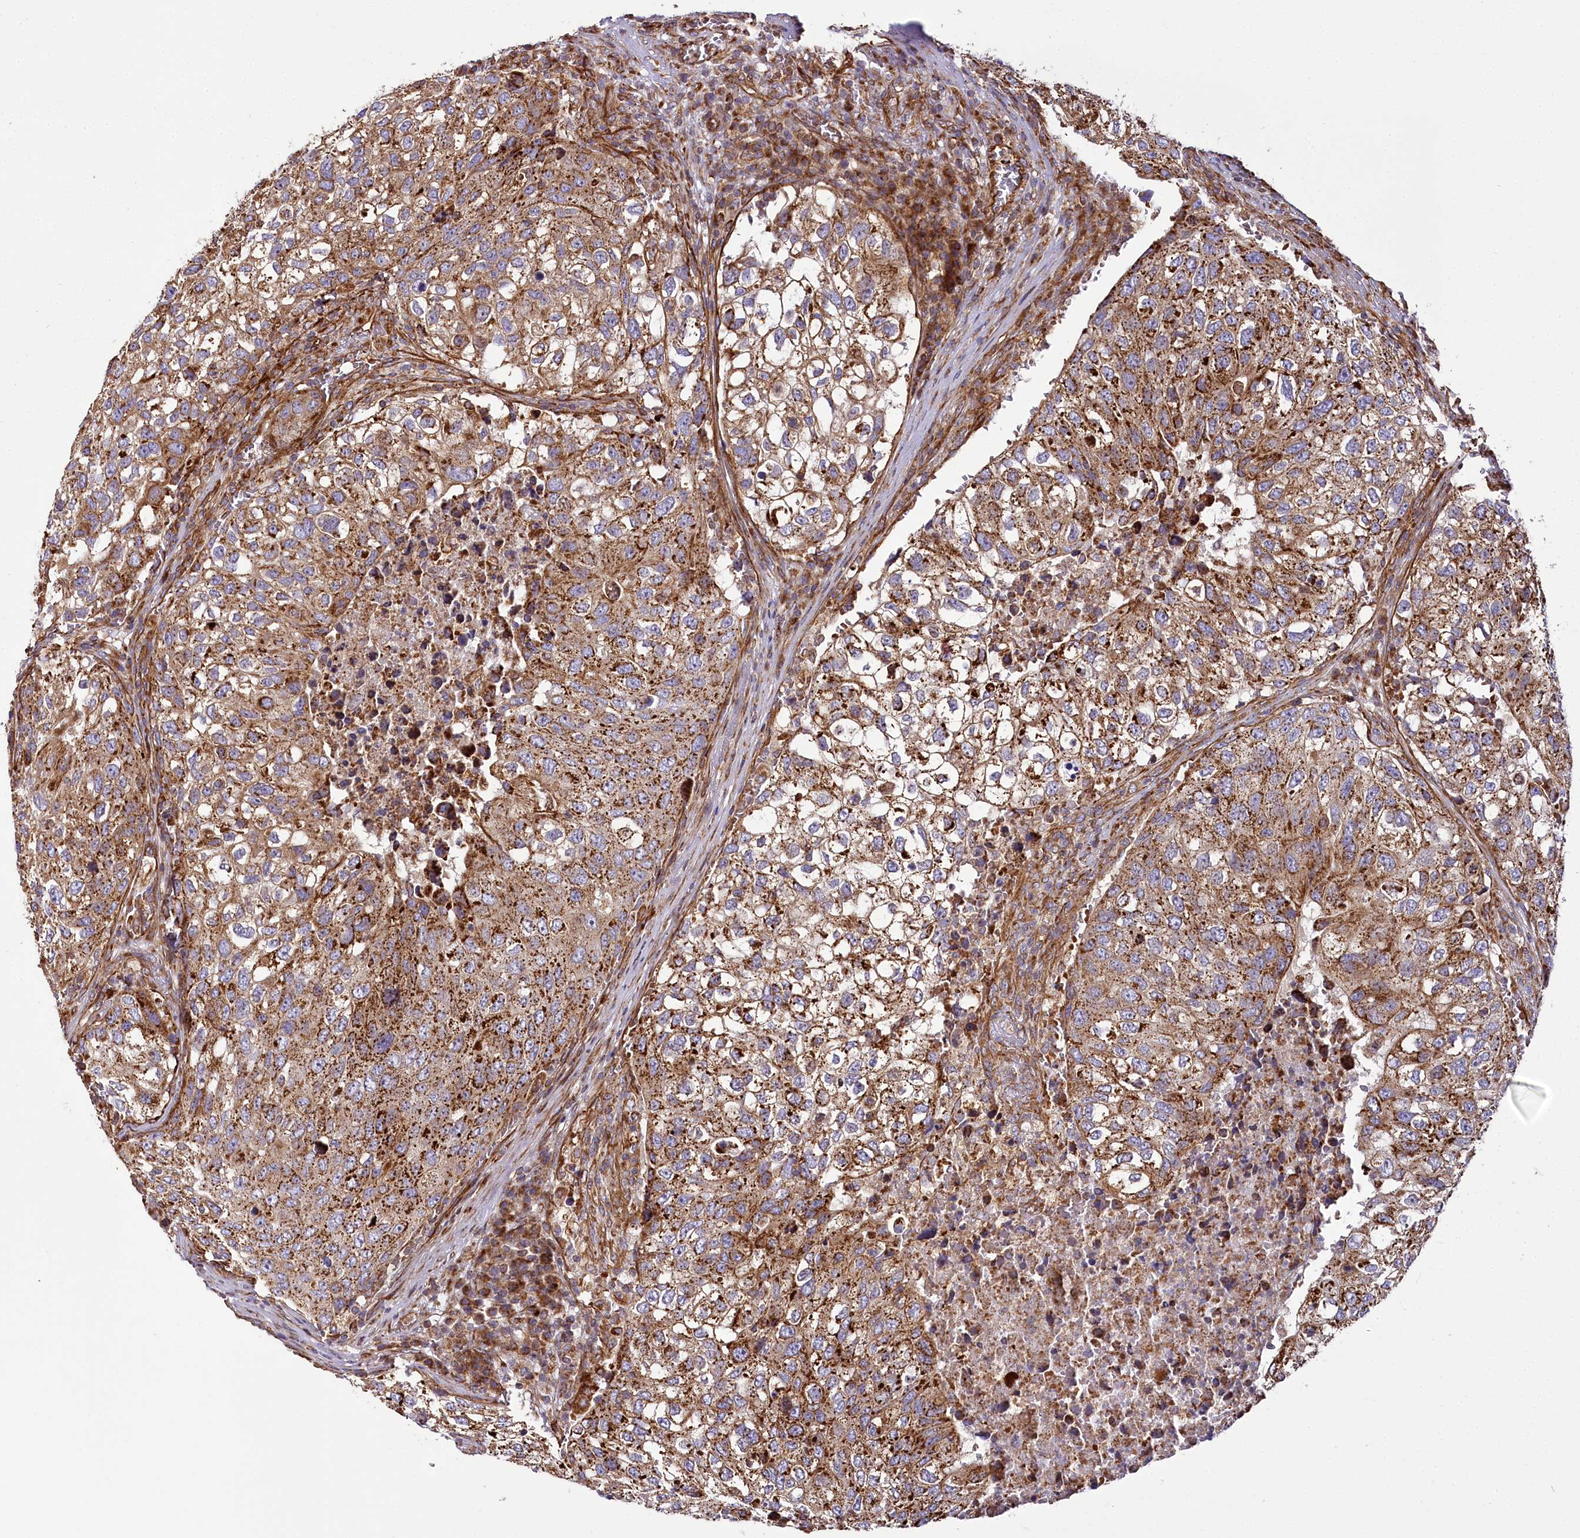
{"staining": {"intensity": "moderate", "quantity": ">75%", "location": "cytoplasmic/membranous"}, "tissue": "urothelial cancer", "cell_type": "Tumor cells", "image_type": "cancer", "snomed": [{"axis": "morphology", "description": "Urothelial carcinoma, High grade"}, {"axis": "topography", "description": "Lymph node"}, {"axis": "topography", "description": "Urinary bladder"}], "caption": "A histopathology image of human high-grade urothelial carcinoma stained for a protein exhibits moderate cytoplasmic/membranous brown staining in tumor cells. (DAB IHC, brown staining for protein, blue staining for nuclei).", "gene": "THUMPD3", "patient": {"sex": "male", "age": 51}}